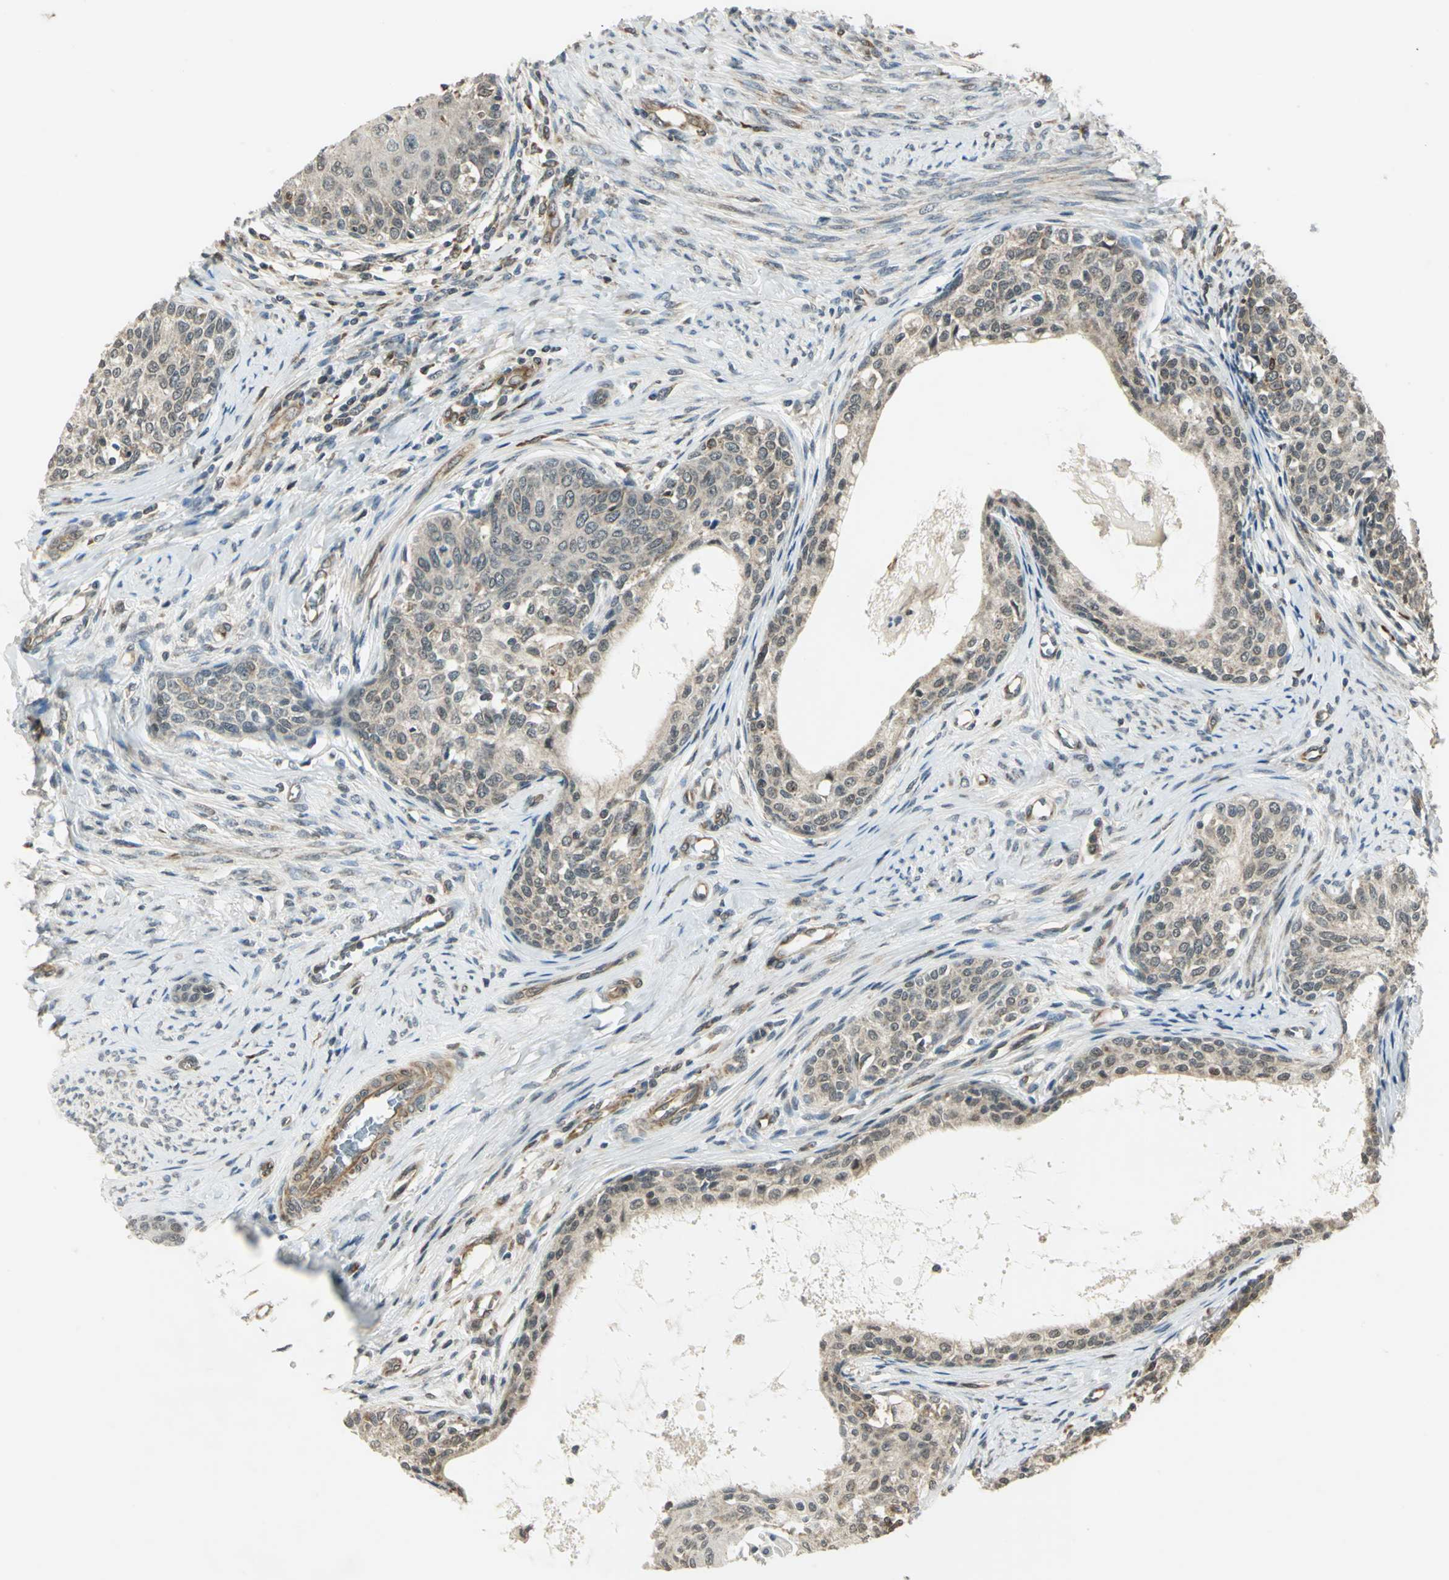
{"staining": {"intensity": "weak", "quantity": ">75%", "location": "cytoplasmic/membranous"}, "tissue": "cervical cancer", "cell_type": "Tumor cells", "image_type": "cancer", "snomed": [{"axis": "morphology", "description": "Squamous cell carcinoma, NOS"}, {"axis": "morphology", "description": "Adenocarcinoma, NOS"}, {"axis": "topography", "description": "Cervix"}], "caption": "Immunohistochemical staining of cervical cancer reveals weak cytoplasmic/membranous protein positivity in about >75% of tumor cells. (DAB IHC with brightfield microscopy, high magnification).", "gene": "PLAGL2", "patient": {"sex": "female", "age": 52}}